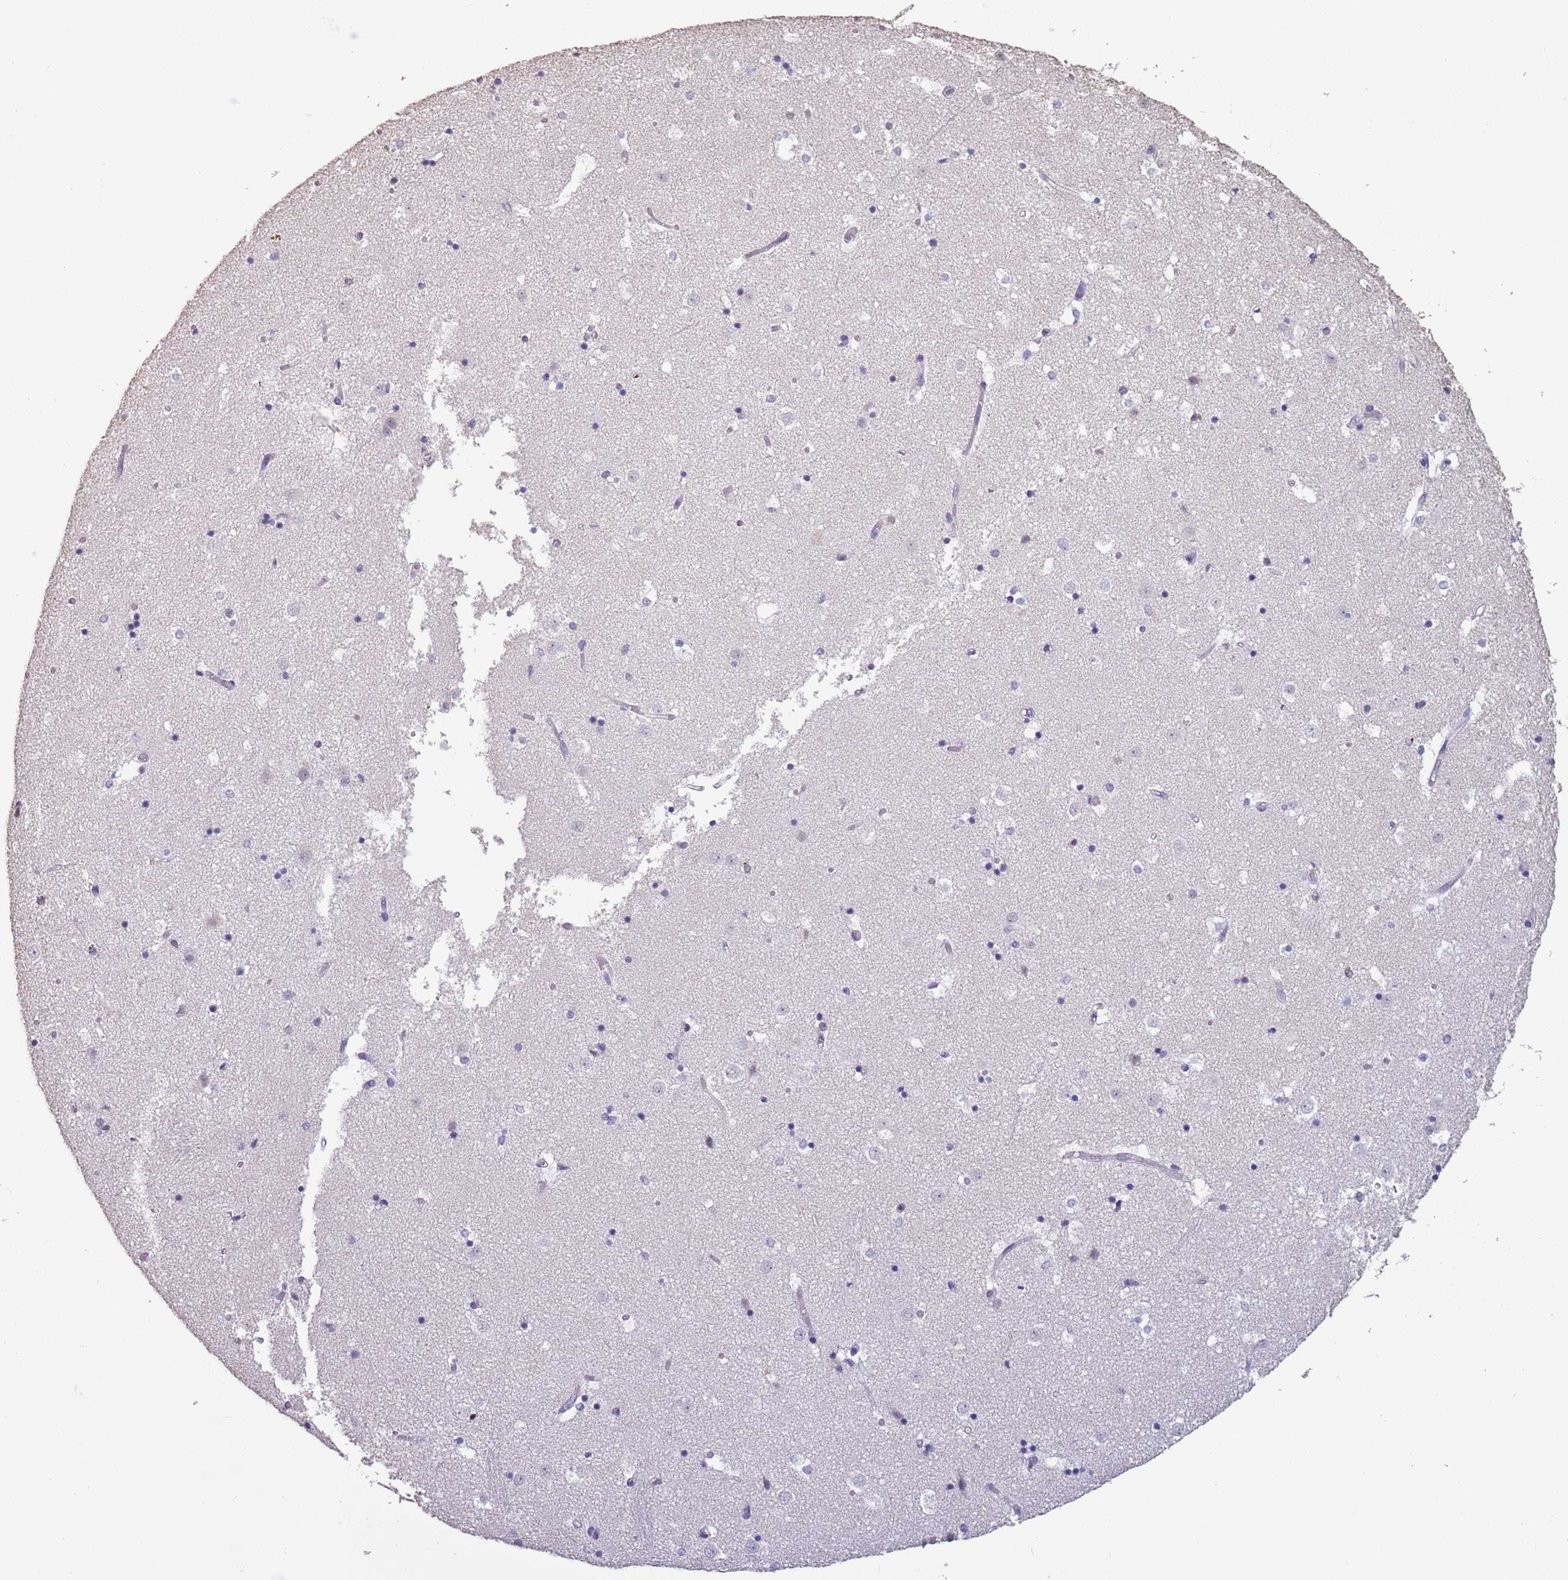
{"staining": {"intensity": "negative", "quantity": "none", "location": "none"}, "tissue": "caudate", "cell_type": "Glial cells", "image_type": "normal", "snomed": [{"axis": "morphology", "description": "Normal tissue, NOS"}, {"axis": "topography", "description": "Lateral ventricle wall"}], "caption": "Caudate stained for a protein using immunohistochemistry displays no staining glial cells.", "gene": "SUN5", "patient": {"sex": "female", "age": 52}}